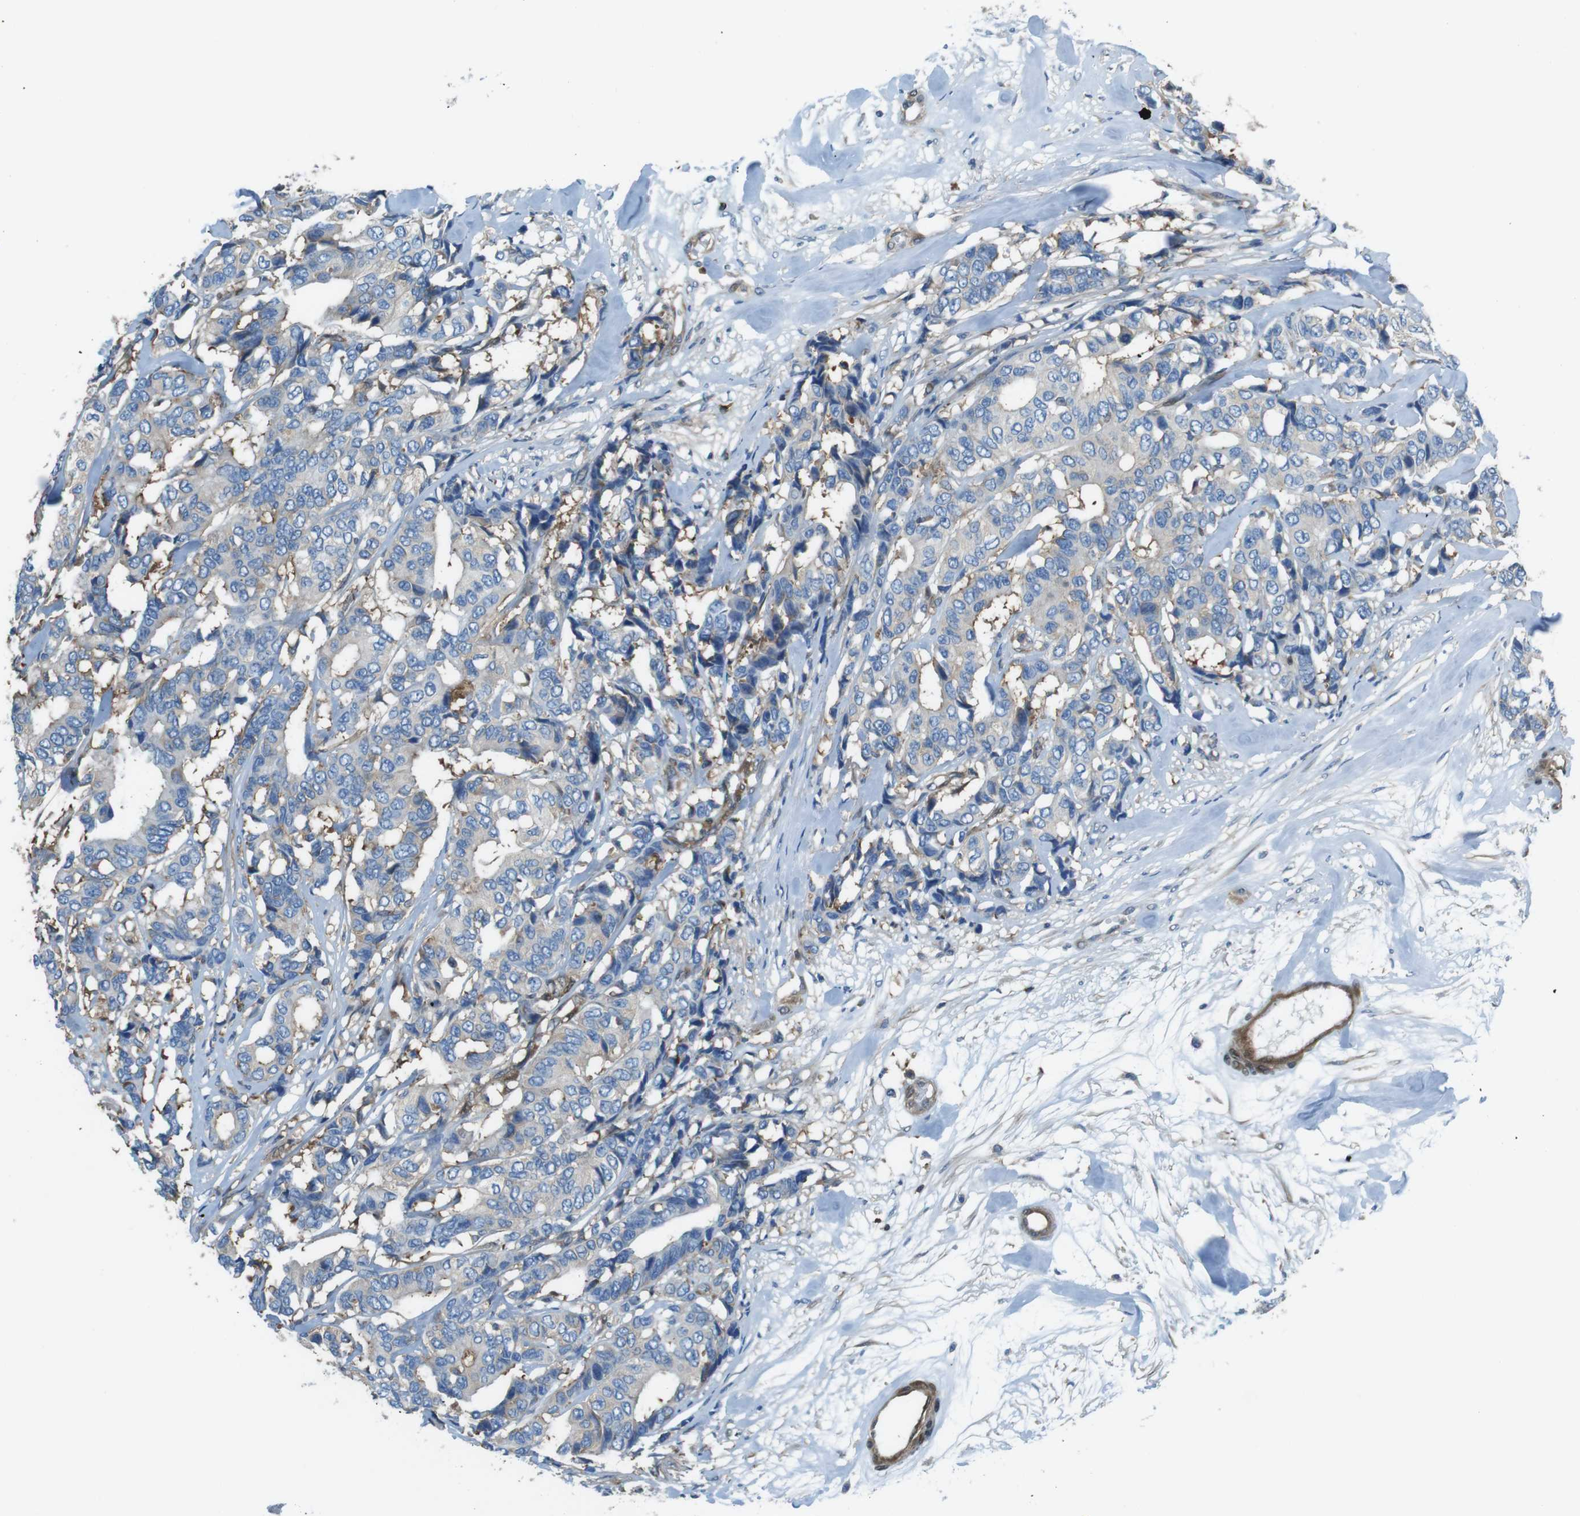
{"staining": {"intensity": "weak", "quantity": "<25%", "location": "cytoplasmic/membranous"}, "tissue": "breast cancer", "cell_type": "Tumor cells", "image_type": "cancer", "snomed": [{"axis": "morphology", "description": "Duct carcinoma"}, {"axis": "topography", "description": "Breast"}], "caption": "An immunohistochemistry (IHC) photomicrograph of breast infiltrating ductal carcinoma is shown. There is no staining in tumor cells of breast infiltrating ductal carcinoma.", "gene": "TES", "patient": {"sex": "female", "age": 87}}